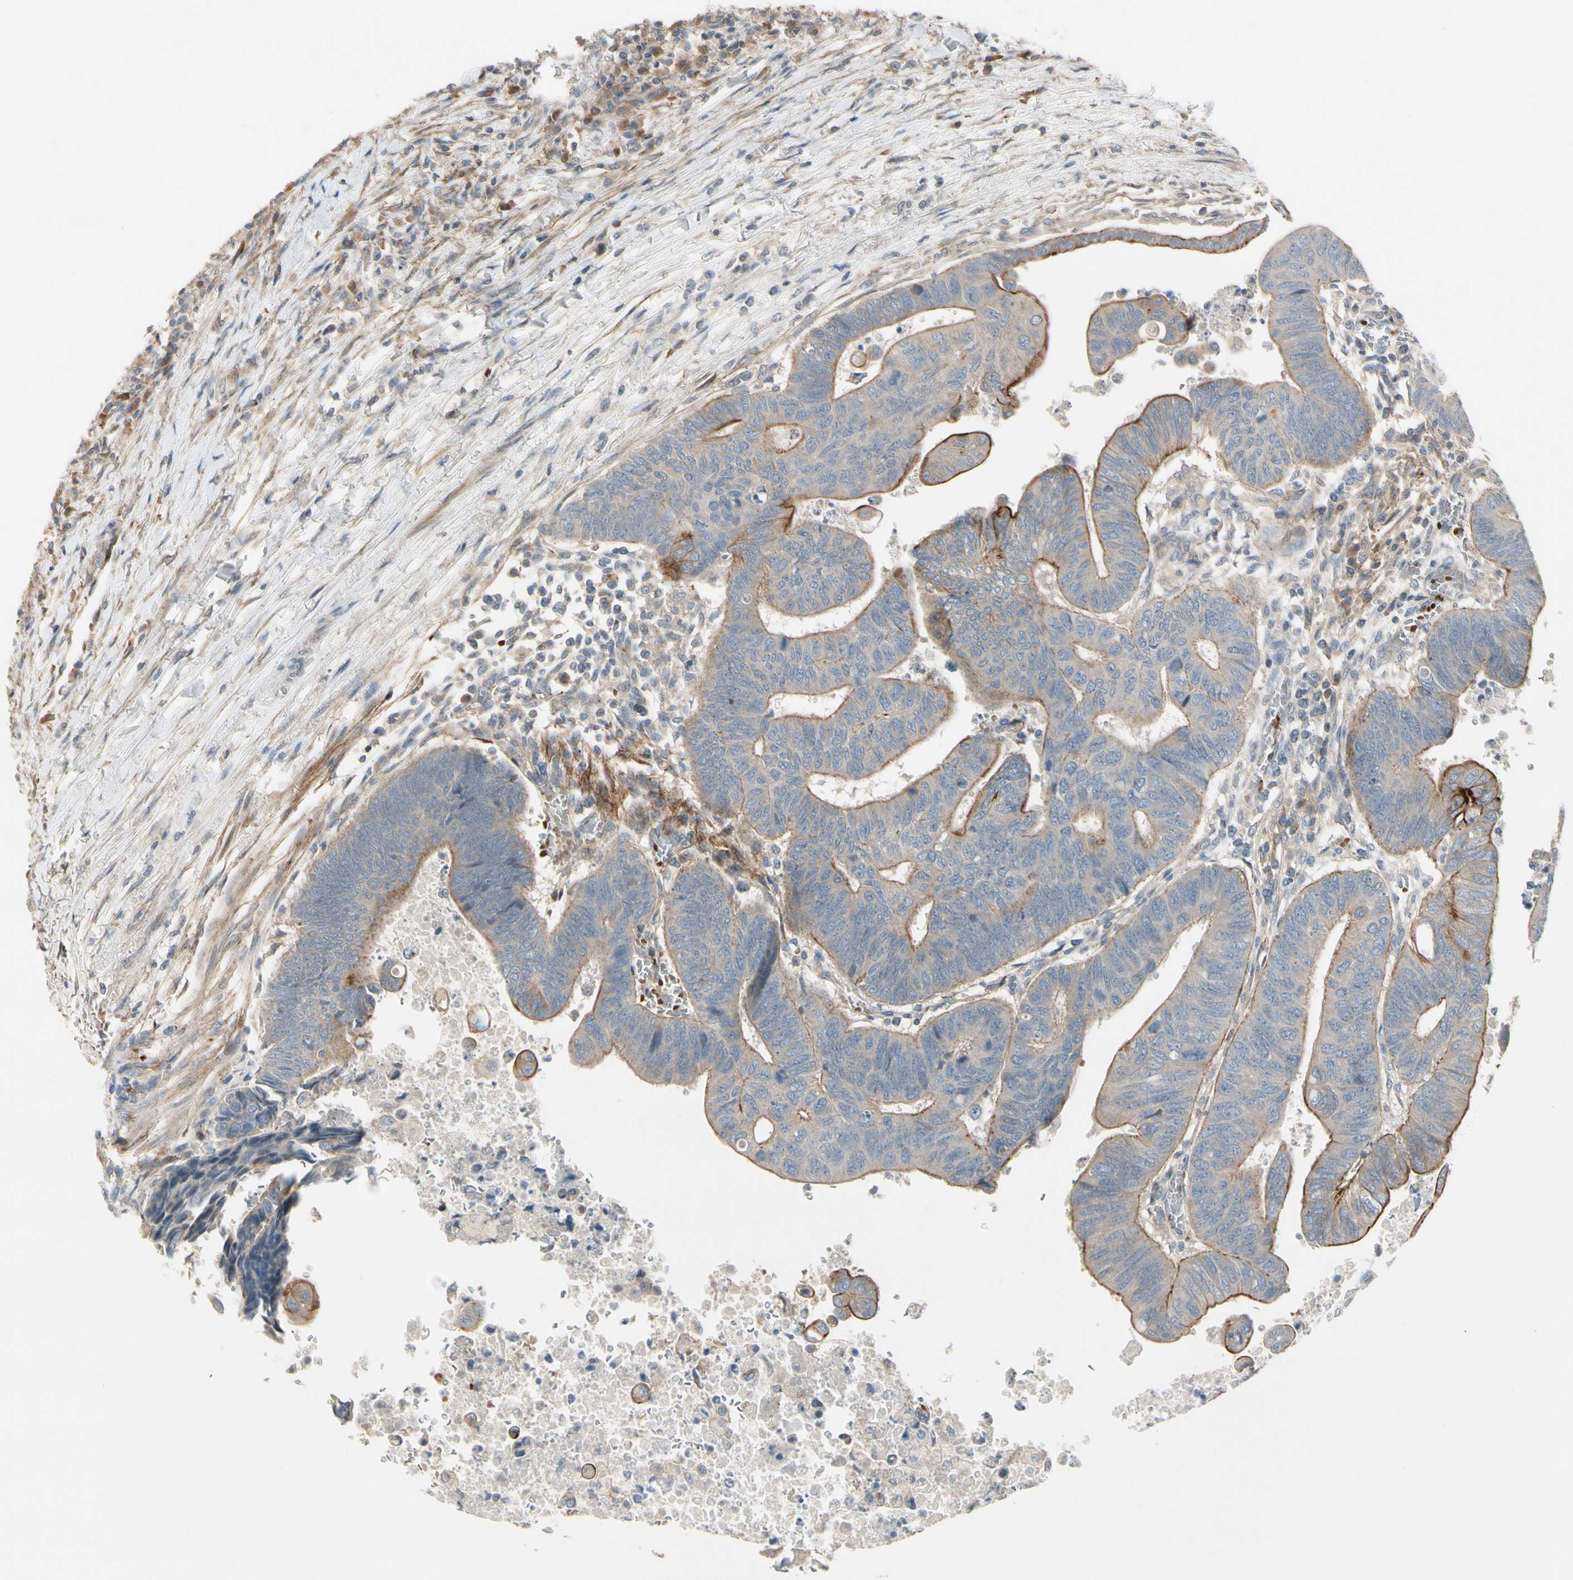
{"staining": {"intensity": "moderate", "quantity": "25%-75%", "location": "cytoplasmic/membranous"}, "tissue": "colorectal cancer", "cell_type": "Tumor cells", "image_type": "cancer", "snomed": [{"axis": "morphology", "description": "Normal tissue, NOS"}, {"axis": "morphology", "description": "Adenocarcinoma, NOS"}, {"axis": "topography", "description": "Rectum"}, {"axis": "topography", "description": "Peripheral nerve tissue"}], "caption": "Protein expression analysis of colorectal cancer displays moderate cytoplasmic/membranous positivity in about 25%-75% of tumor cells.", "gene": "PPP3CB", "patient": {"sex": "male", "age": 92}}